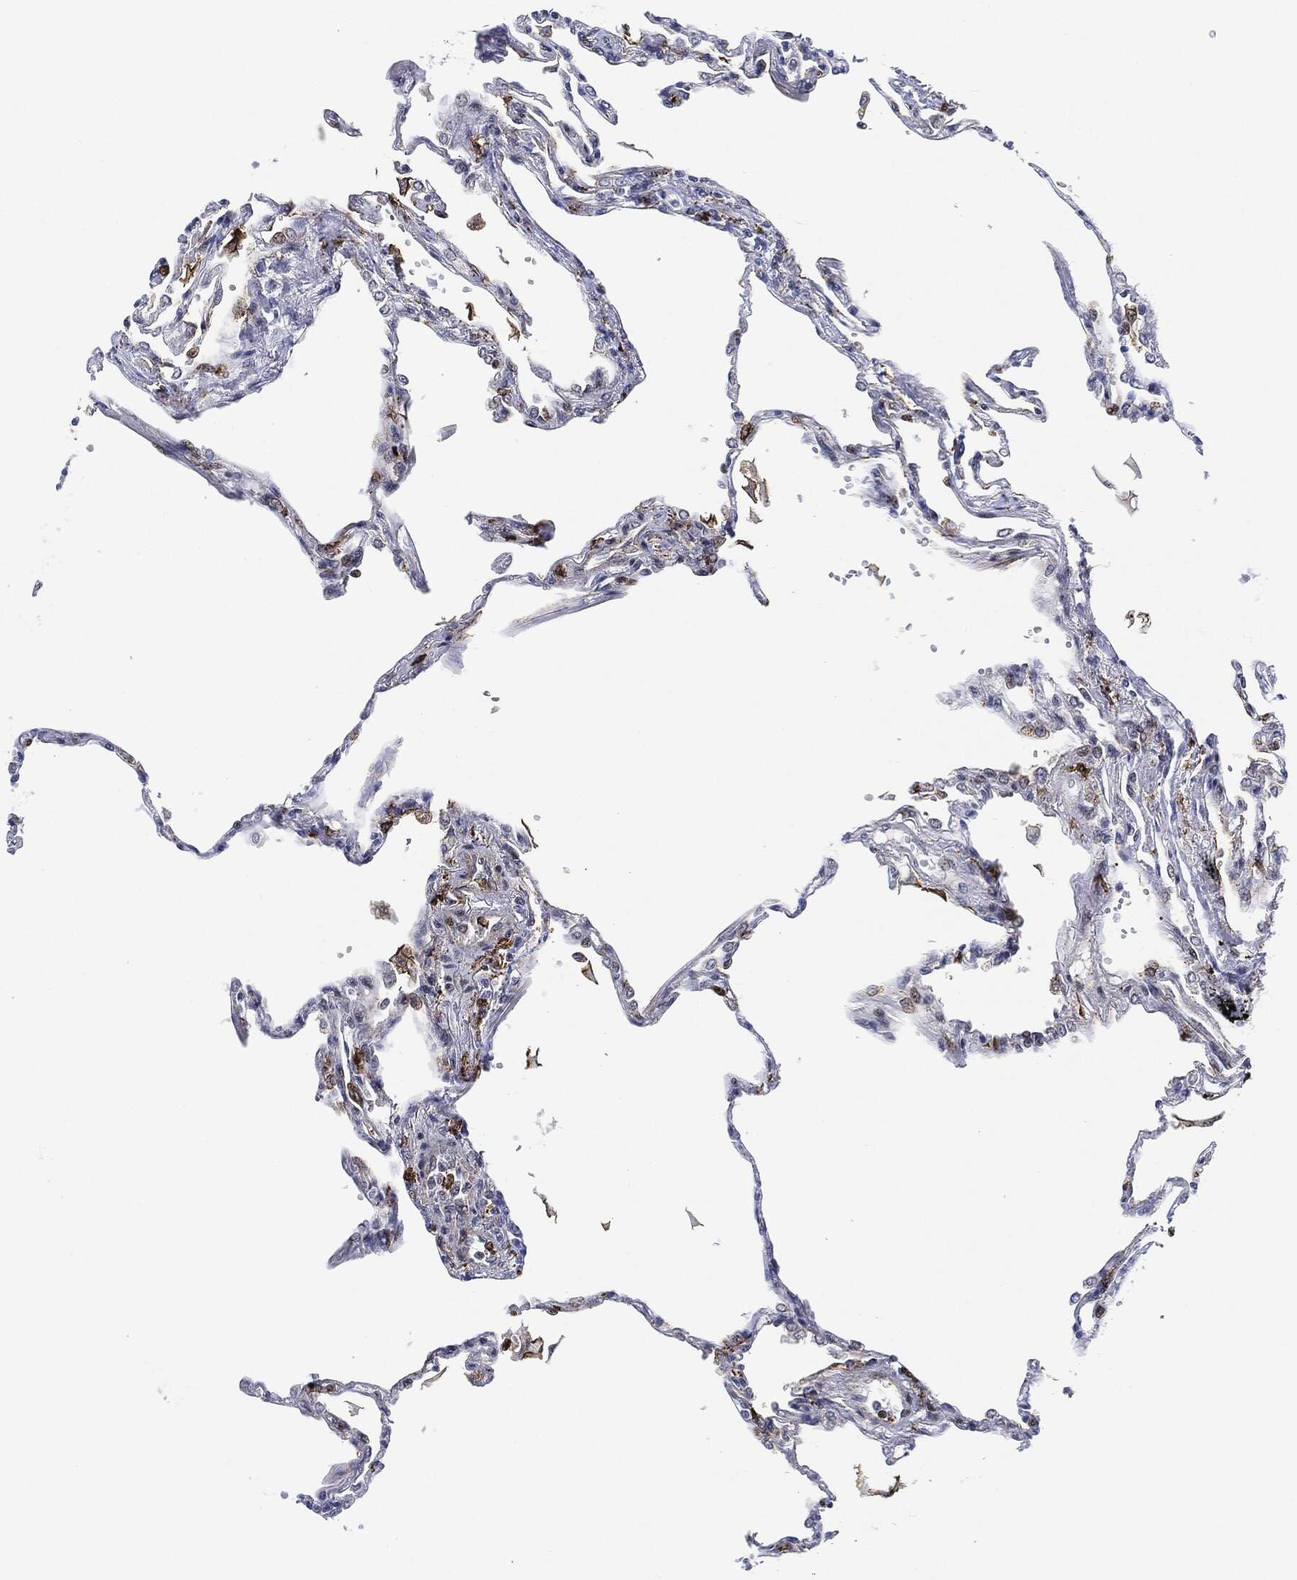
{"staining": {"intensity": "negative", "quantity": "none", "location": "none"}, "tissue": "lung", "cell_type": "Alveolar cells", "image_type": "normal", "snomed": [{"axis": "morphology", "description": "Normal tissue, NOS"}, {"axis": "topography", "description": "Lung"}], "caption": "The photomicrograph shows no staining of alveolar cells in normal lung.", "gene": "NANOS3", "patient": {"sex": "male", "age": 78}}